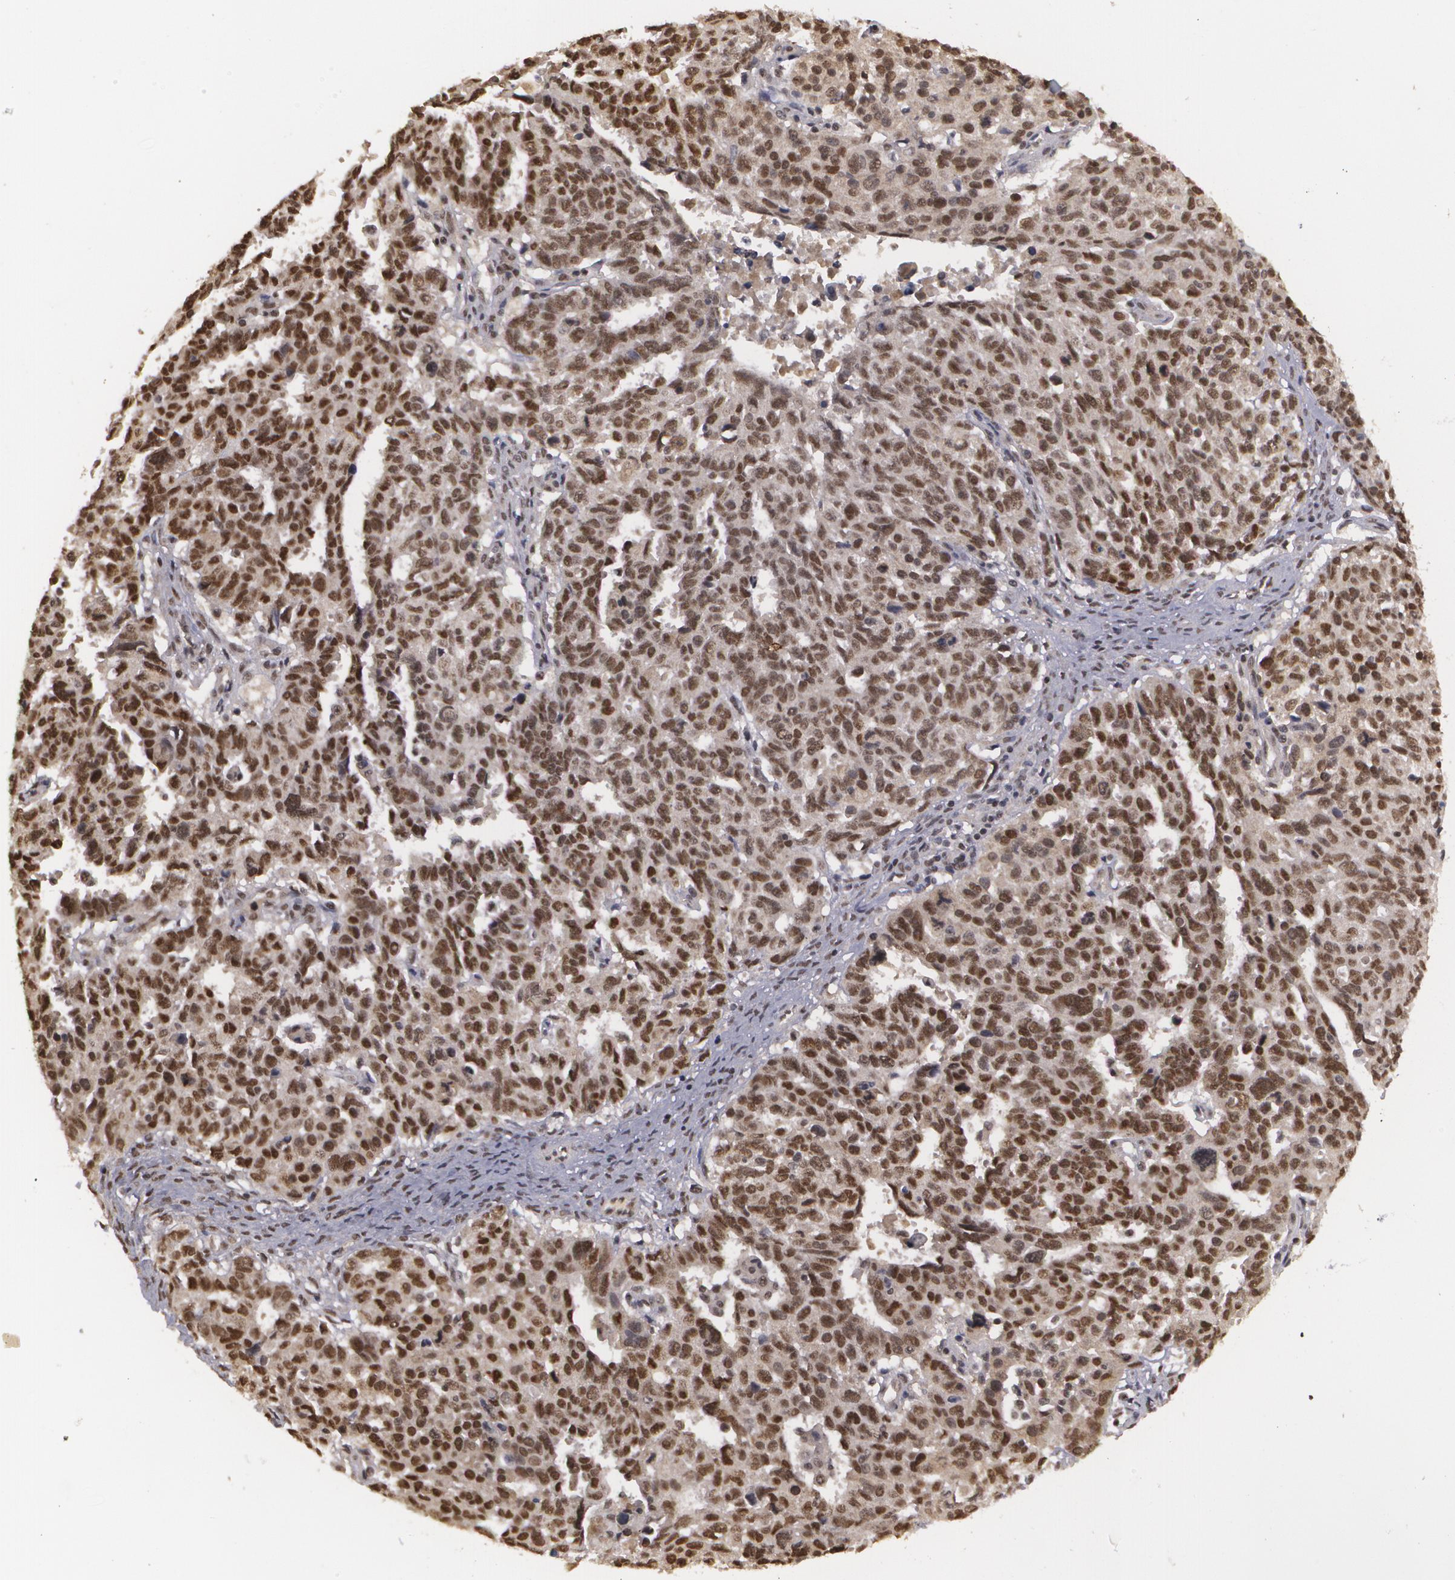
{"staining": {"intensity": "strong", "quantity": ">75%", "location": "nuclear"}, "tissue": "ovarian cancer", "cell_type": "Tumor cells", "image_type": "cancer", "snomed": [{"axis": "morphology", "description": "Carcinoma, endometroid"}, {"axis": "morphology", "description": "Cystadenocarcinoma, serous, NOS"}, {"axis": "topography", "description": "Ovary"}], "caption": "IHC of human ovarian serous cystadenocarcinoma reveals high levels of strong nuclear staining in about >75% of tumor cells.", "gene": "RXRB", "patient": {"sex": "female", "age": 45}}